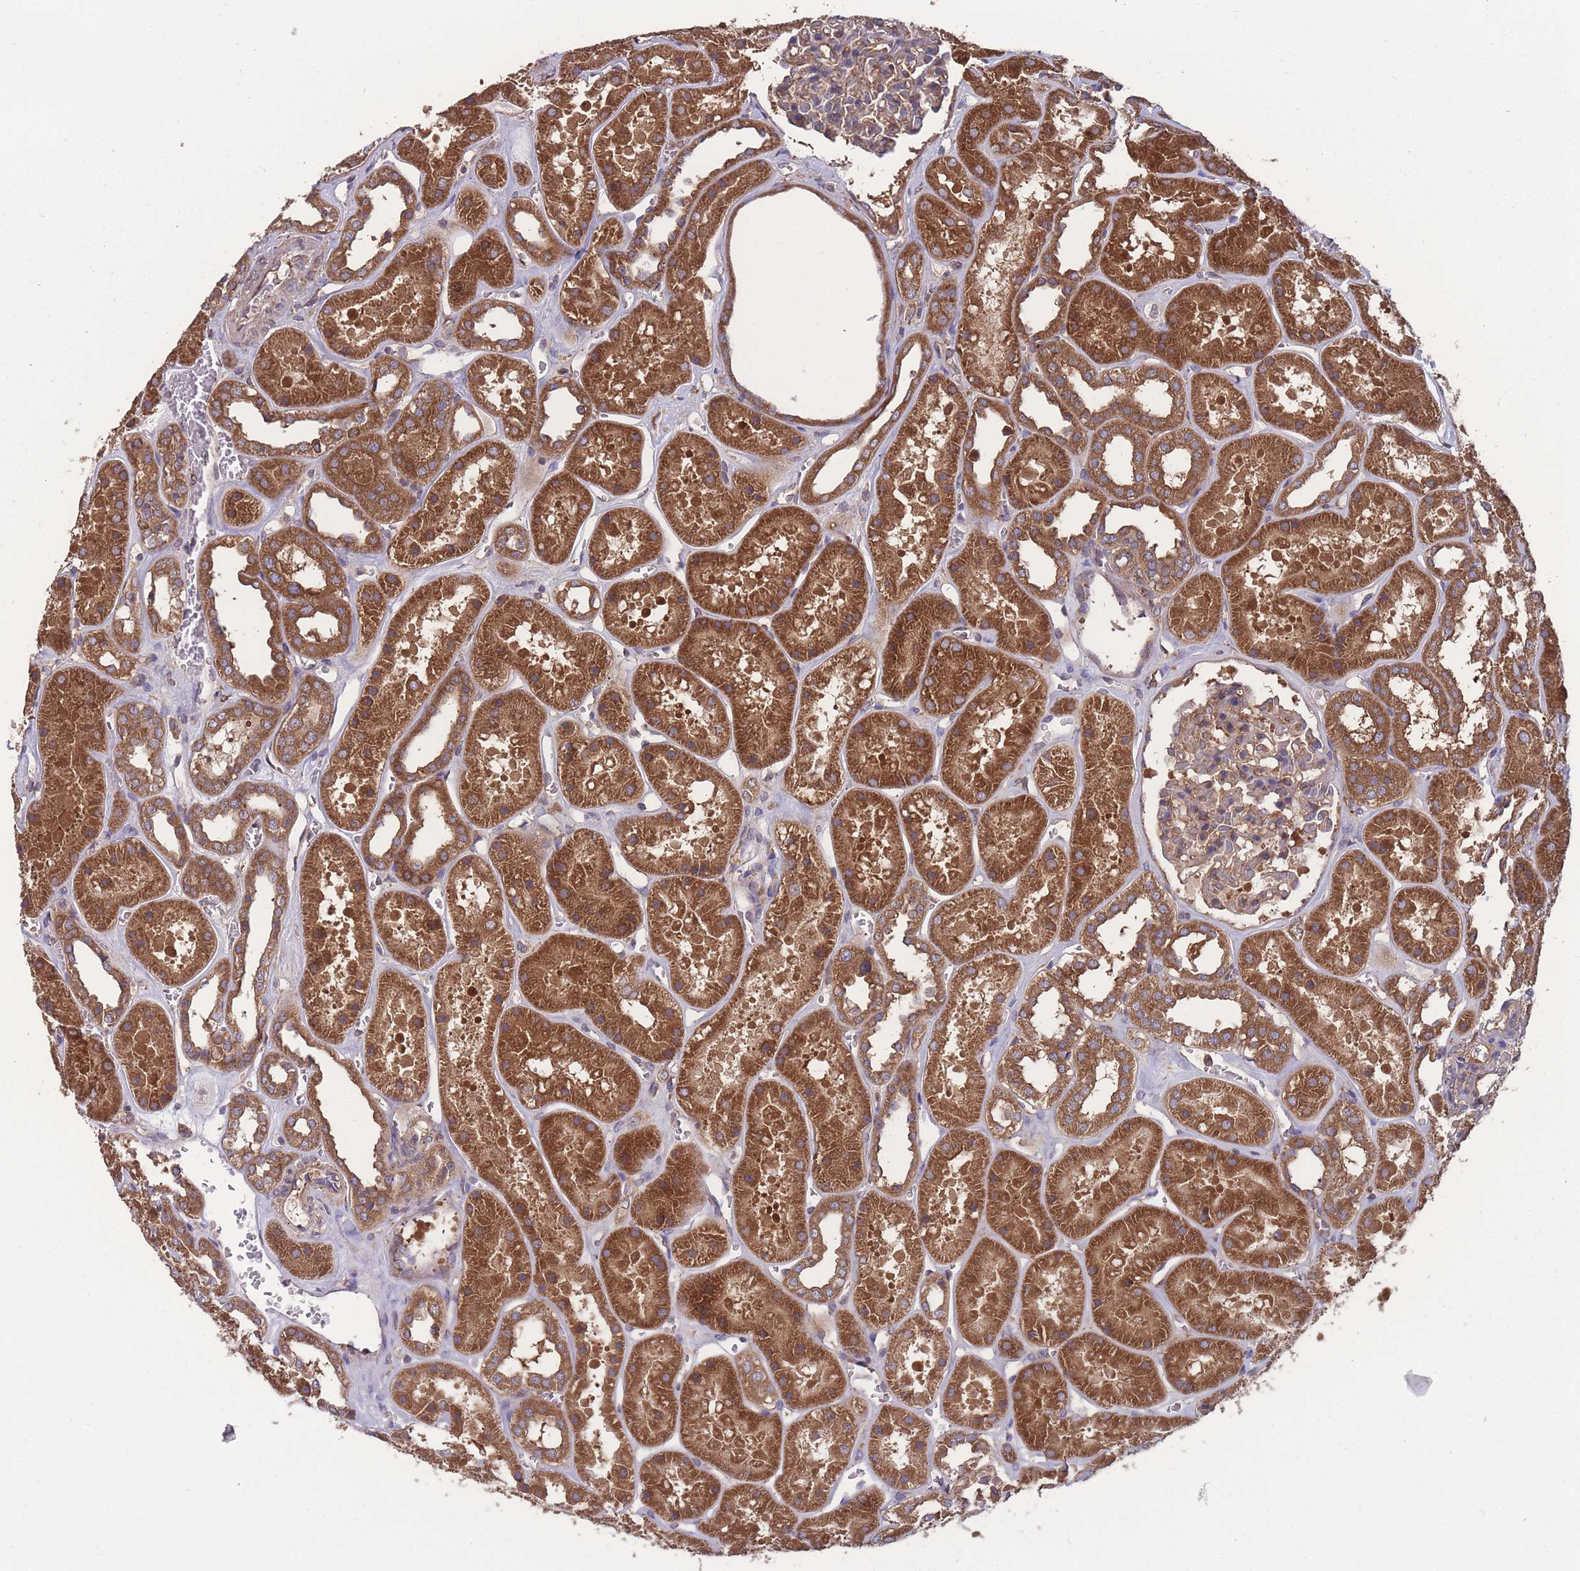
{"staining": {"intensity": "weak", "quantity": "25%-75%", "location": "cytoplasmic/membranous"}, "tissue": "kidney", "cell_type": "Cells in glomeruli", "image_type": "normal", "snomed": [{"axis": "morphology", "description": "Normal tissue, NOS"}, {"axis": "topography", "description": "Kidney"}], "caption": "A high-resolution image shows IHC staining of benign kidney, which exhibits weak cytoplasmic/membranous staining in approximately 25%-75% of cells in glomeruli.", "gene": "ZPR1", "patient": {"sex": "female", "age": 41}}